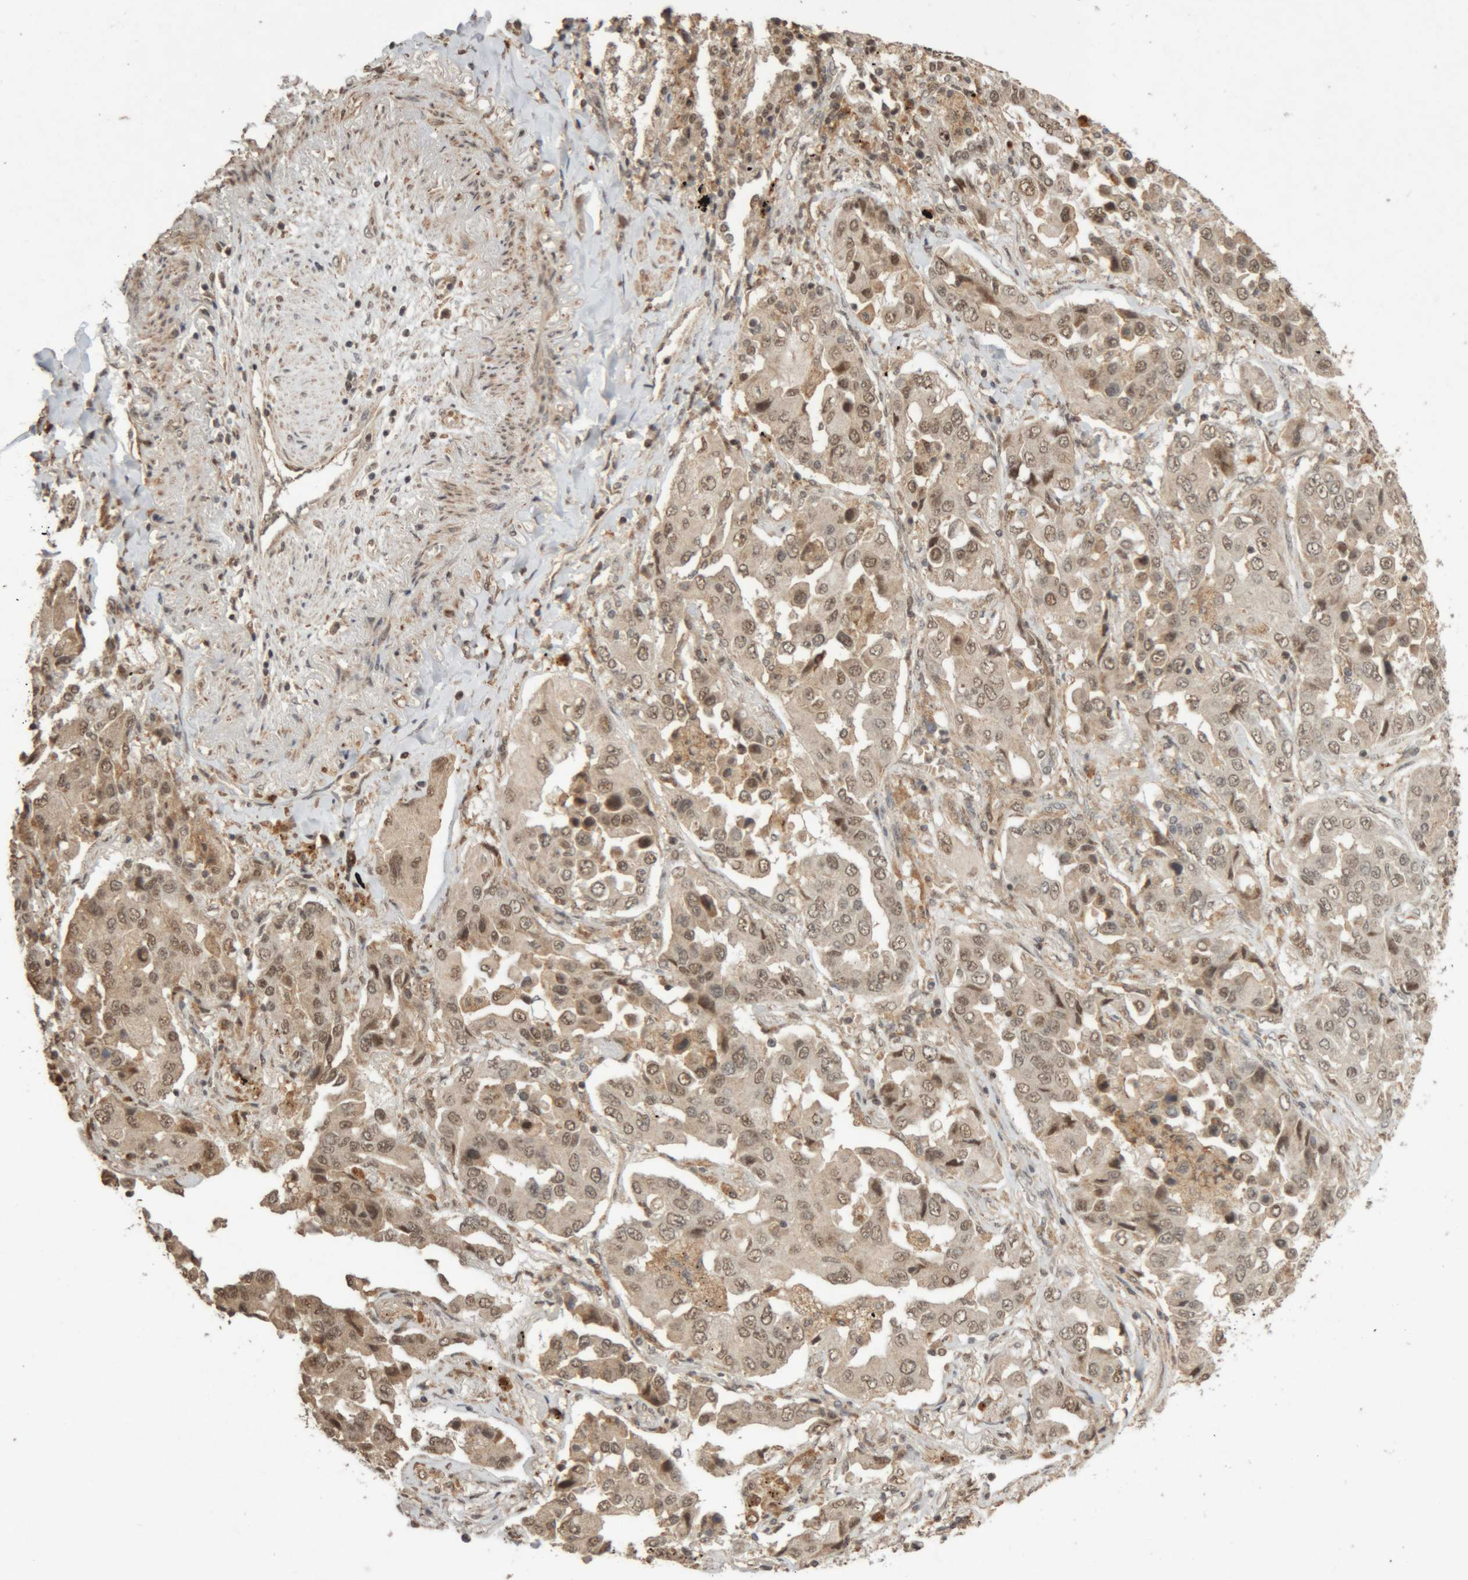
{"staining": {"intensity": "weak", "quantity": ">75%", "location": "cytoplasmic/membranous,nuclear"}, "tissue": "lung cancer", "cell_type": "Tumor cells", "image_type": "cancer", "snomed": [{"axis": "morphology", "description": "Adenocarcinoma, NOS"}, {"axis": "topography", "description": "Lung"}], "caption": "High-power microscopy captured an immunohistochemistry photomicrograph of lung cancer (adenocarcinoma), revealing weak cytoplasmic/membranous and nuclear positivity in approximately >75% of tumor cells.", "gene": "KEAP1", "patient": {"sex": "female", "age": 65}}